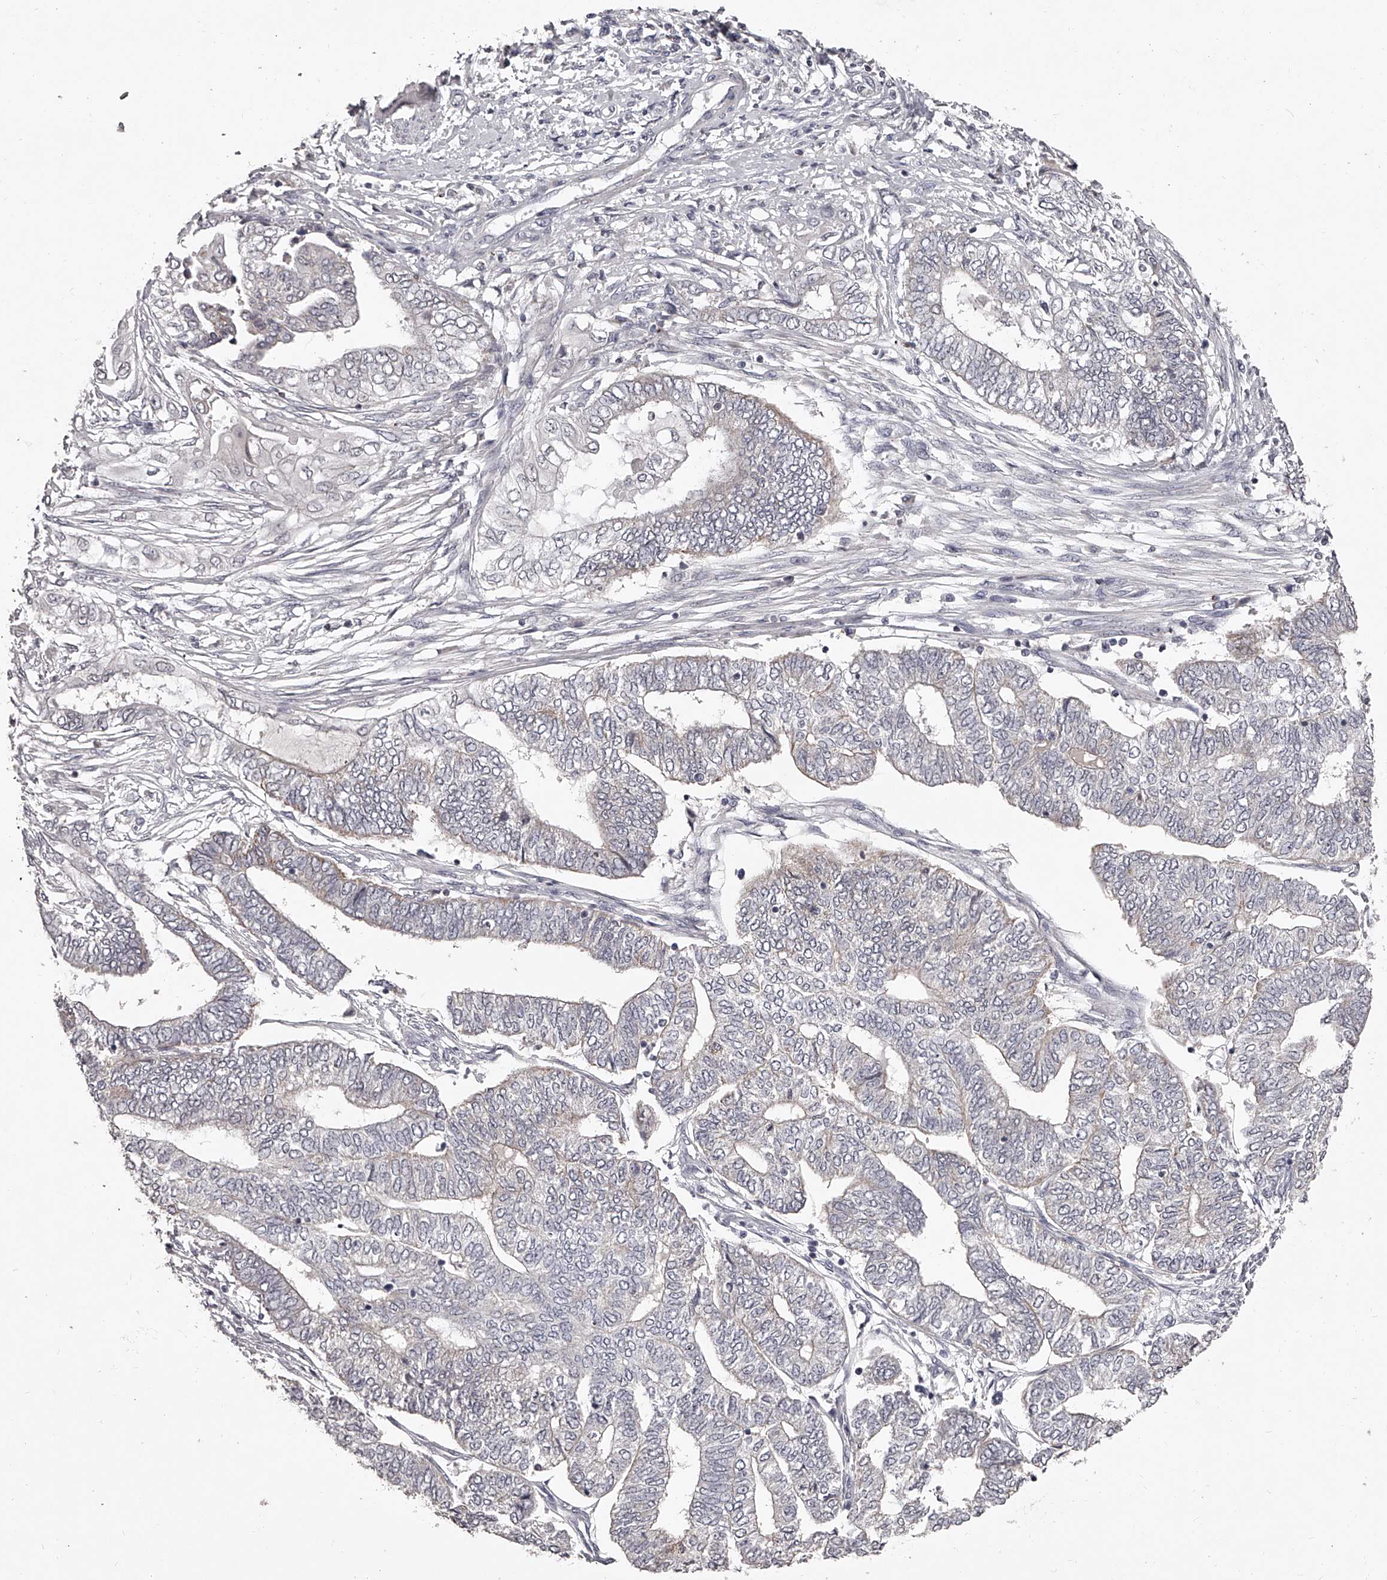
{"staining": {"intensity": "negative", "quantity": "none", "location": "none"}, "tissue": "endometrial cancer", "cell_type": "Tumor cells", "image_type": "cancer", "snomed": [{"axis": "morphology", "description": "Adenocarcinoma, NOS"}, {"axis": "topography", "description": "Uterus"}, {"axis": "topography", "description": "Endometrium"}], "caption": "DAB (3,3'-diaminobenzidine) immunohistochemical staining of endometrial cancer (adenocarcinoma) displays no significant positivity in tumor cells.", "gene": "NT5DC1", "patient": {"sex": "female", "age": 70}}